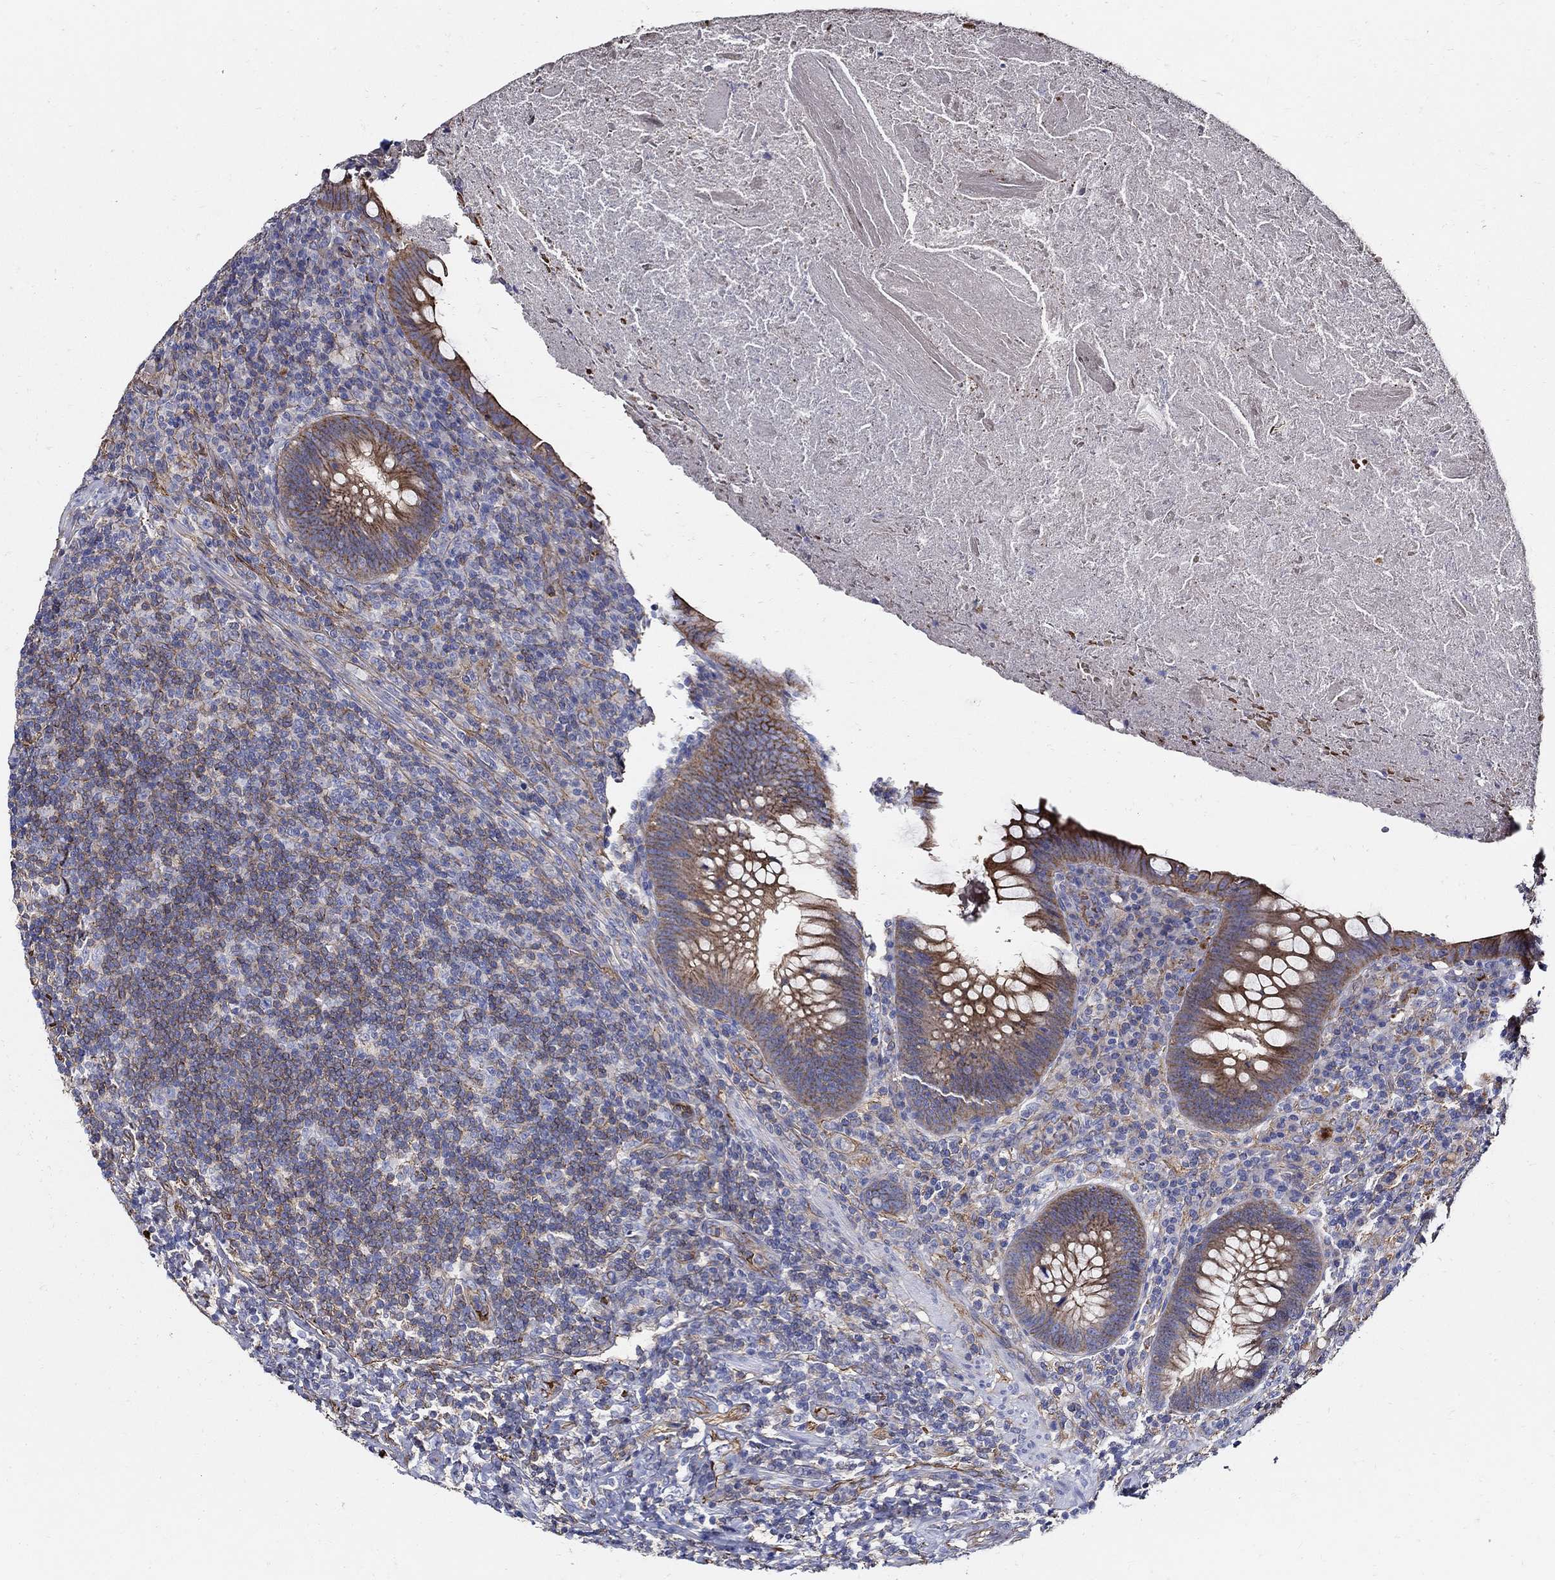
{"staining": {"intensity": "strong", "quantity": ">75%", "location": "cytoplasmic/membranous"}, "tissue": "appendix", "cell_type": "Glandular cells", "image_type": "normal", "snomed": [{"axis": "morphology", "description": "Normal tissue, NOS"}, {"axis": "topography", "description": "Appendix"}], "caption": "This image reveals immunohistochemistry staining of unremarkable appendix, with high strong cytoplasmic/membranous staining in about >75% of glandular cells.", "gene": "APBB3", "patient": {"sex": "male", "age": 47}}